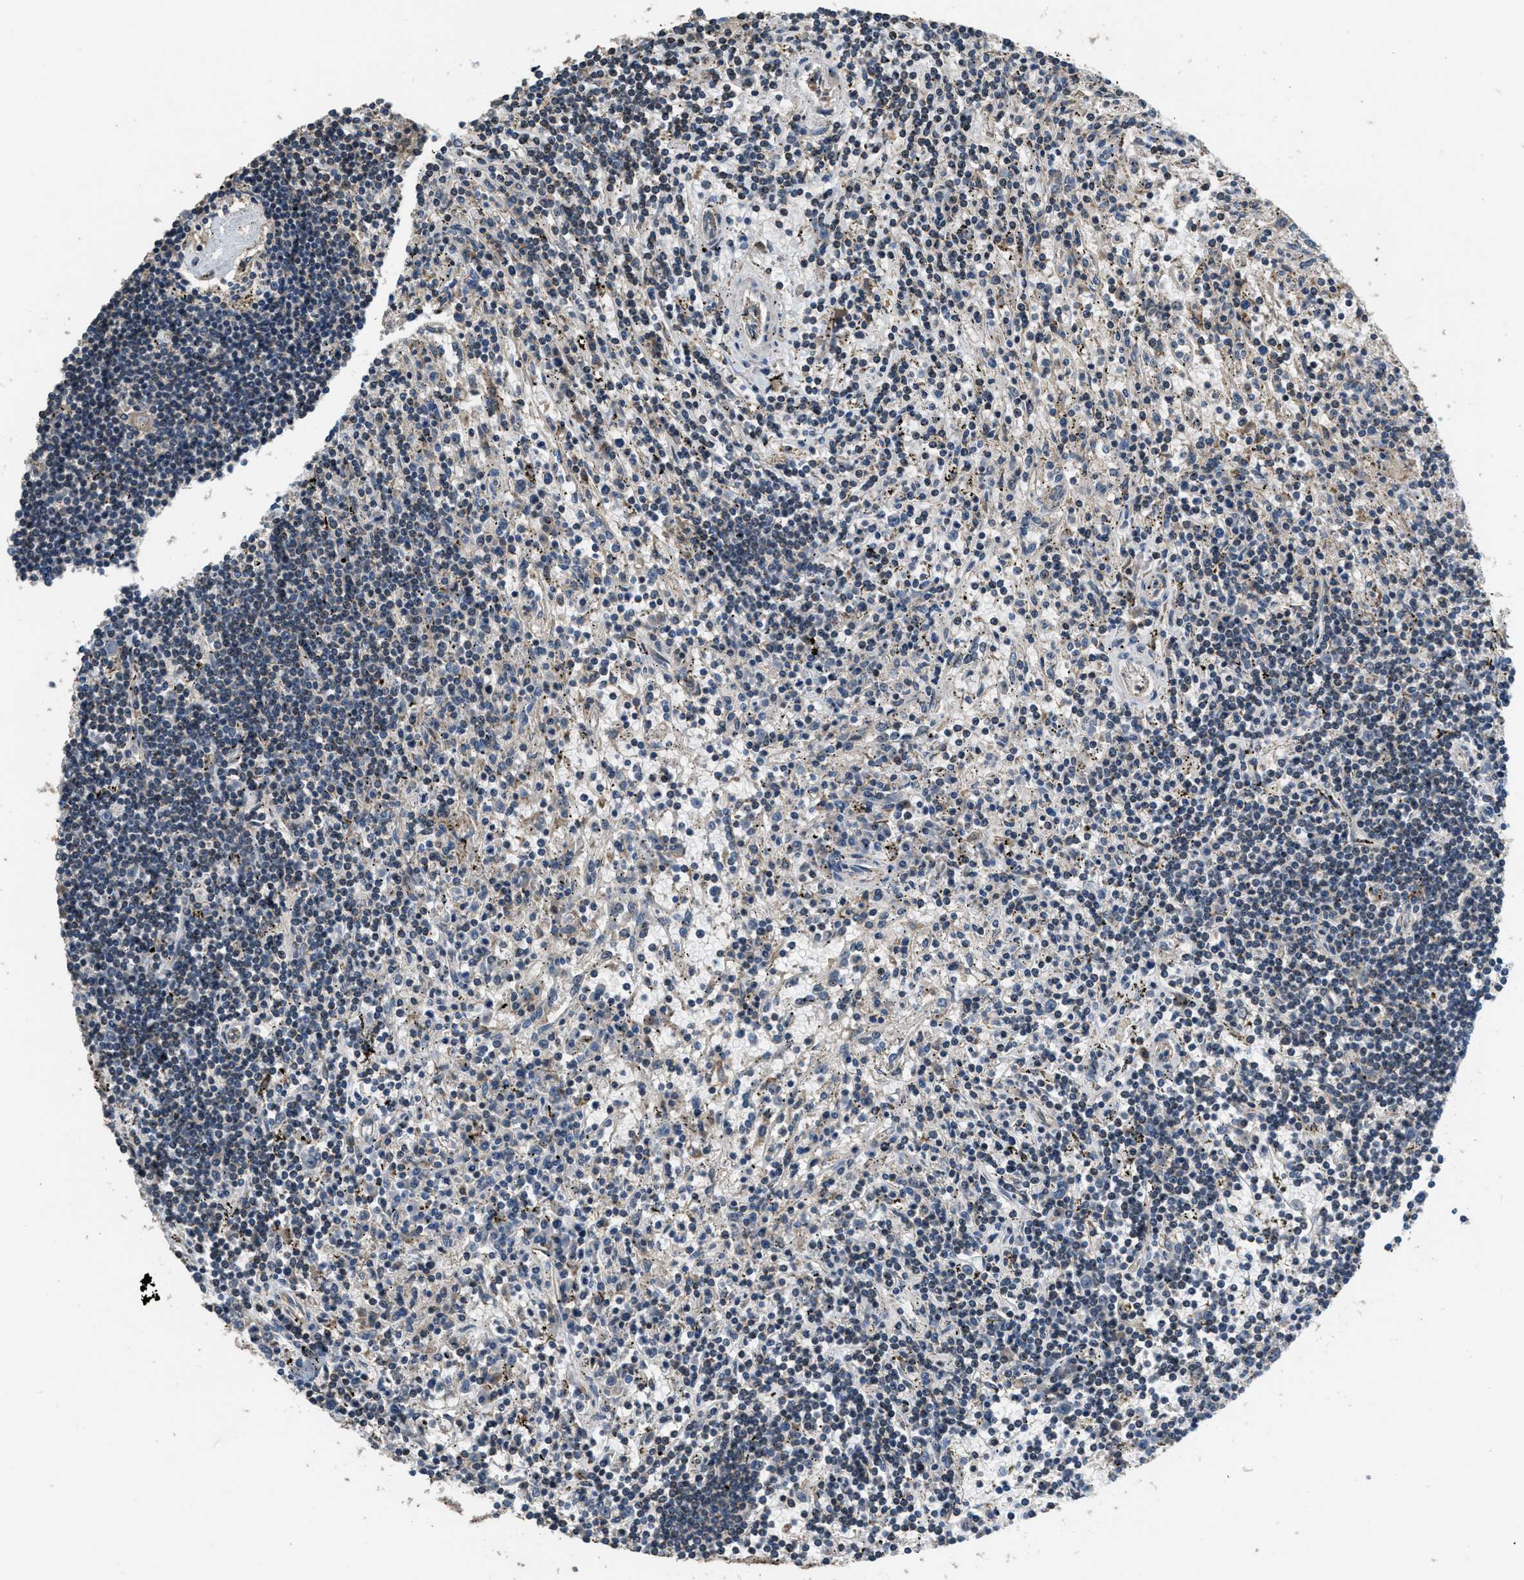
{"staining": {"intensity": "weak", "quantity": "<25%", "location": "nuclear"}, "tissue": "lymphoma", "cell_type": "Tumor cells", "image_type": "cancer", "snomed": [{"axis": "morphology", "description": "Malignant lymphoma, non-Hodgkin's type, Low grade"}, {"axis": "topography", "description": "Spleen"}], "caption": "Lymphoma stained for a protein using IHC exhibits no staining tumor cells.", "gene": "NAT1", "patient": {"sex": "male", "age": 76}}